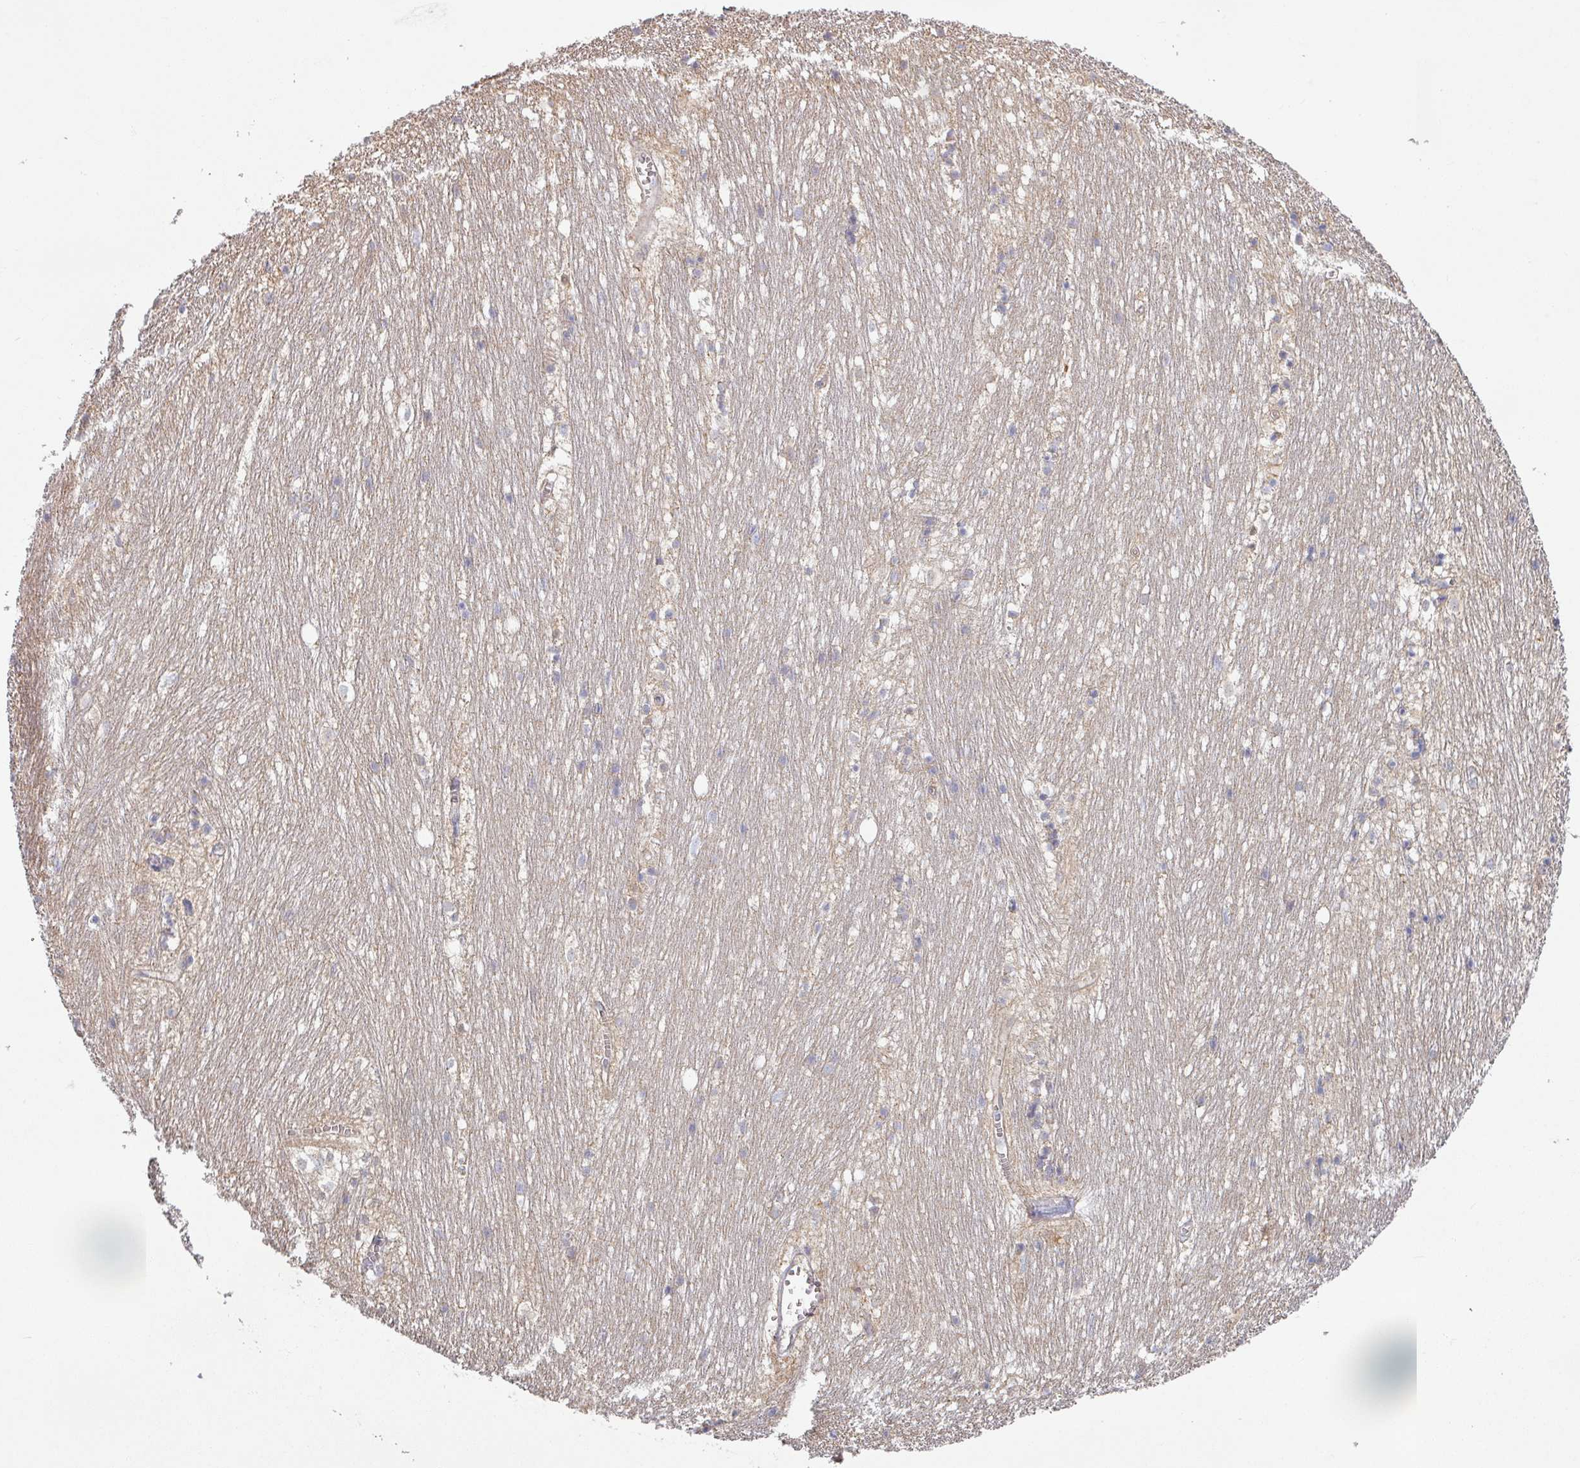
{"staining": {"intensity": "negative", "quantity": "none", "location": "none"}, "tissue": "hippocampus", "cell_type": "Glial cells", "image_type": "normal", "snomed": [{"axis": "morphology", "description": "Normal tissue, NOS"}, {"axis": "topography", "description": "Hippocampus"}], "caption": "Immunohistochemistry of normal human hippocampus shows no positivity in glial cells.", "gene": "PLEKHJ1", "patient": {"sex": "female", "age": 64}}